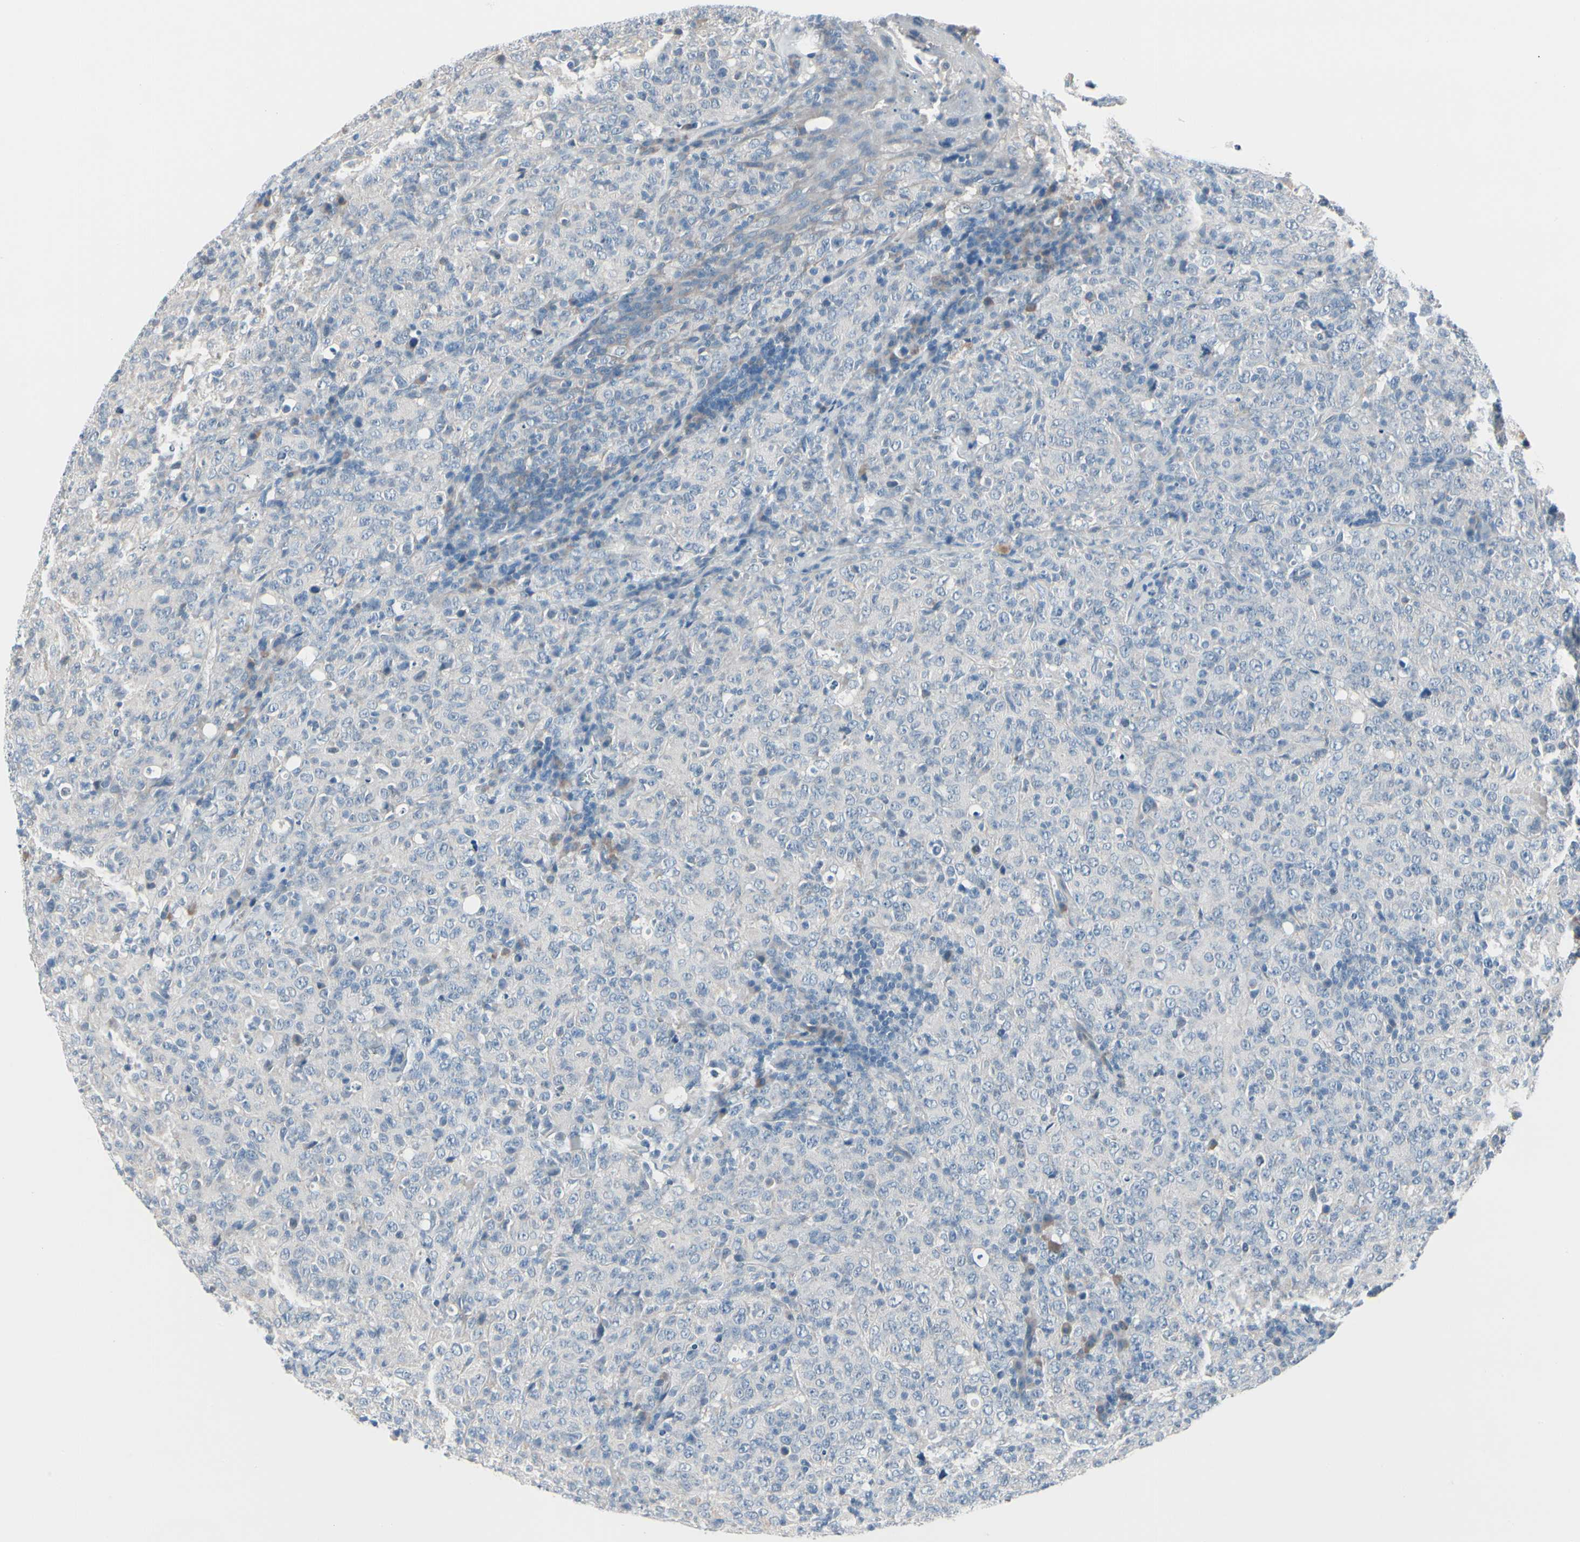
{"staining": {"intensity": "negative", "quantity": "none", "location": "none"}, "tissue": "lymphoma", "cell_type": "Tumor cells", "image_type": "cancer", "snomed": [{"axis": "morphology", "description": "Malignant lymphoma, non-Hodgkin's type, High grade"}, {"axis": "topography", "description": "Tonsil"}], "caption": "Immunohistochemistry image of lymphoma stained for a protein (brown), which exhibits no staining in tumor cells. (DAB immunohistochemistry visualized using brightfield microscopy, high magnification).", "gene": "PGR", "patient": {"sex": "female", "age": 36}}